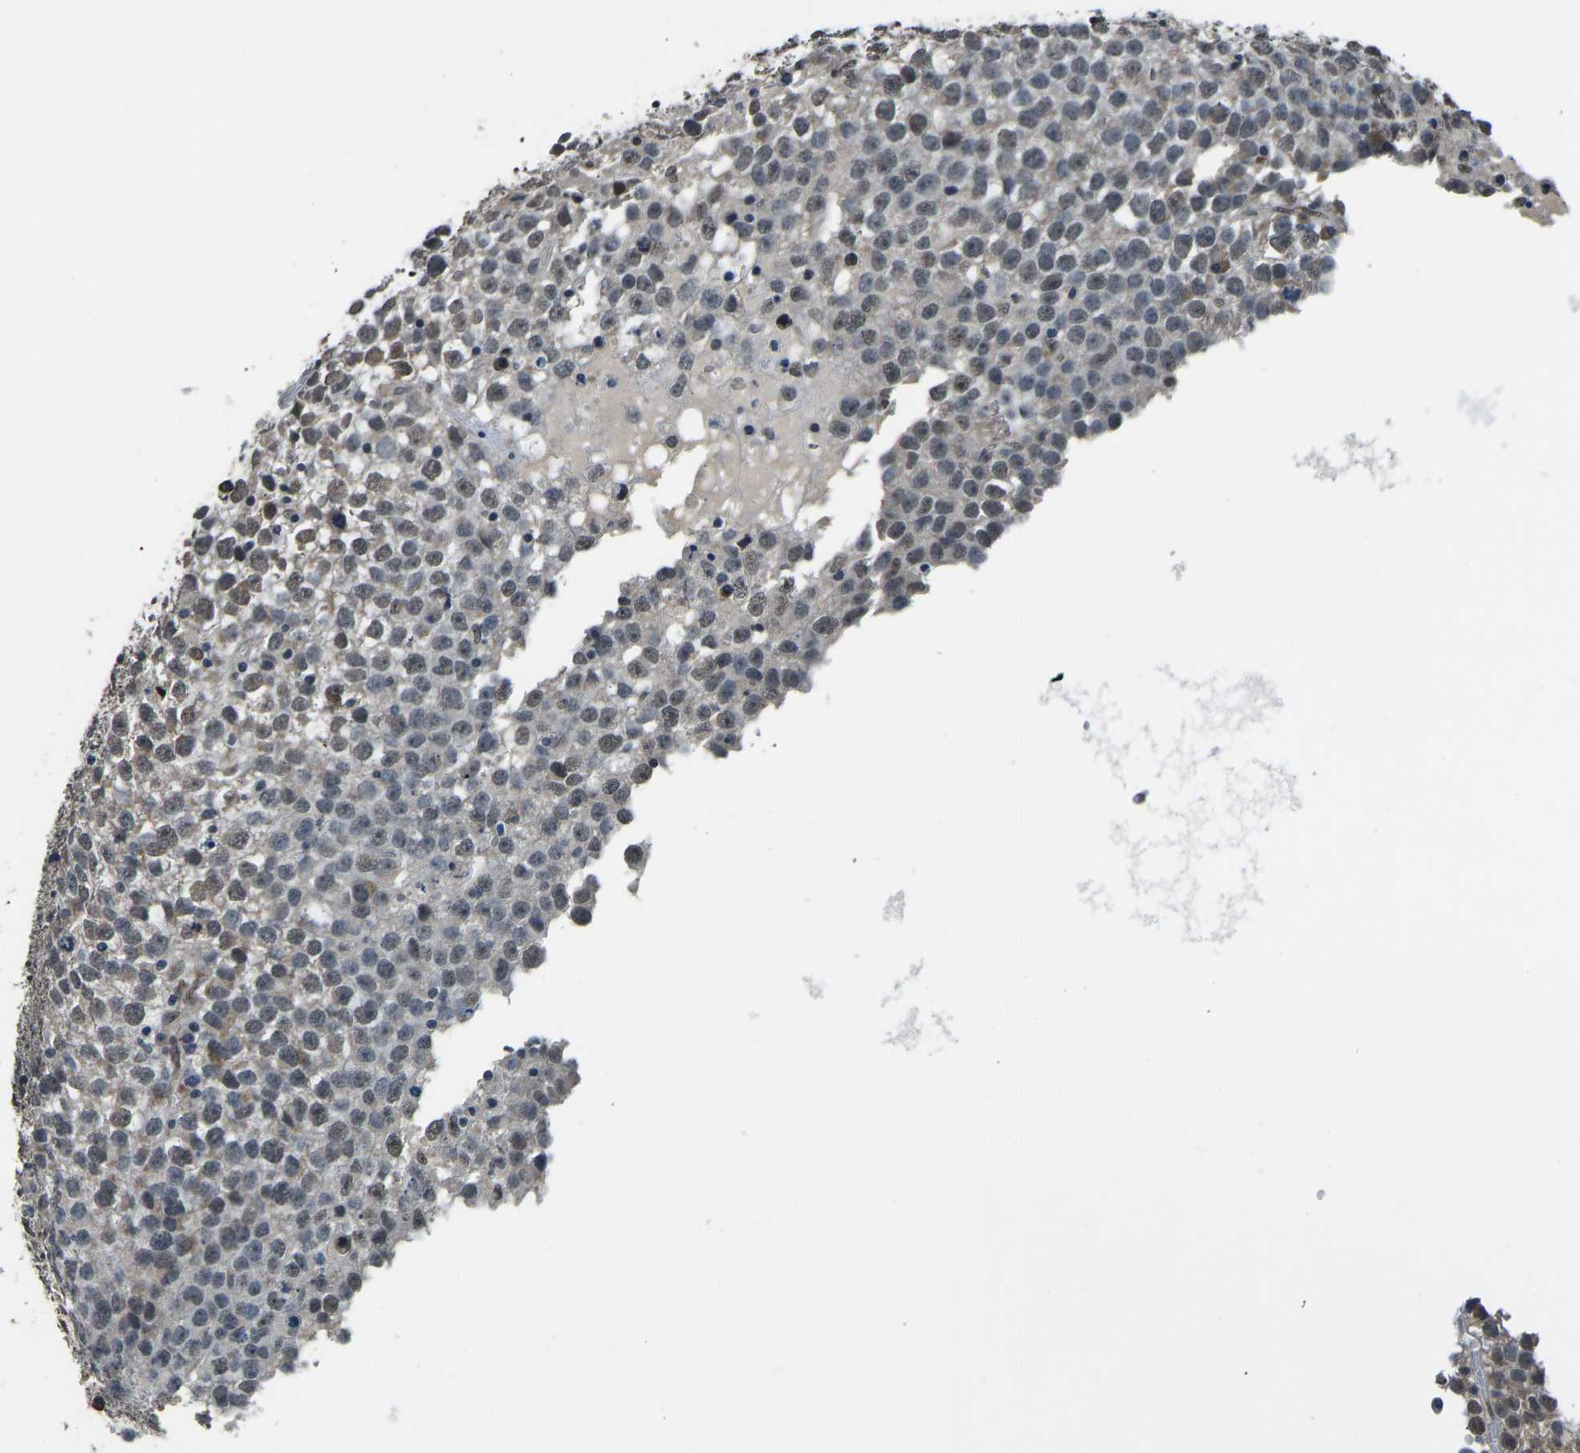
{"staining": {"intensity": "weak", "quantity": "25%-75%", "location": "nuclear"}, "tissue": "testis cancer", "cell_type": "Tumor cells", "image_type": "cancer", "snomed": [{"axis": "morphology", "description": "Seminoma, NOS"}, {"axis": "topography", "description": "Testis"}], "caption": "IHC photomicrograph of neoplastic tissue: human testis seminoma stained using immunohistochemistry (IHC) exhibits low levels of weak protein expression localized specifically in the nuclear of tumor cells, appearing as a nuclear brown color.", "gene": "FOS", "patient": {"sex": "male", "age": 65}}